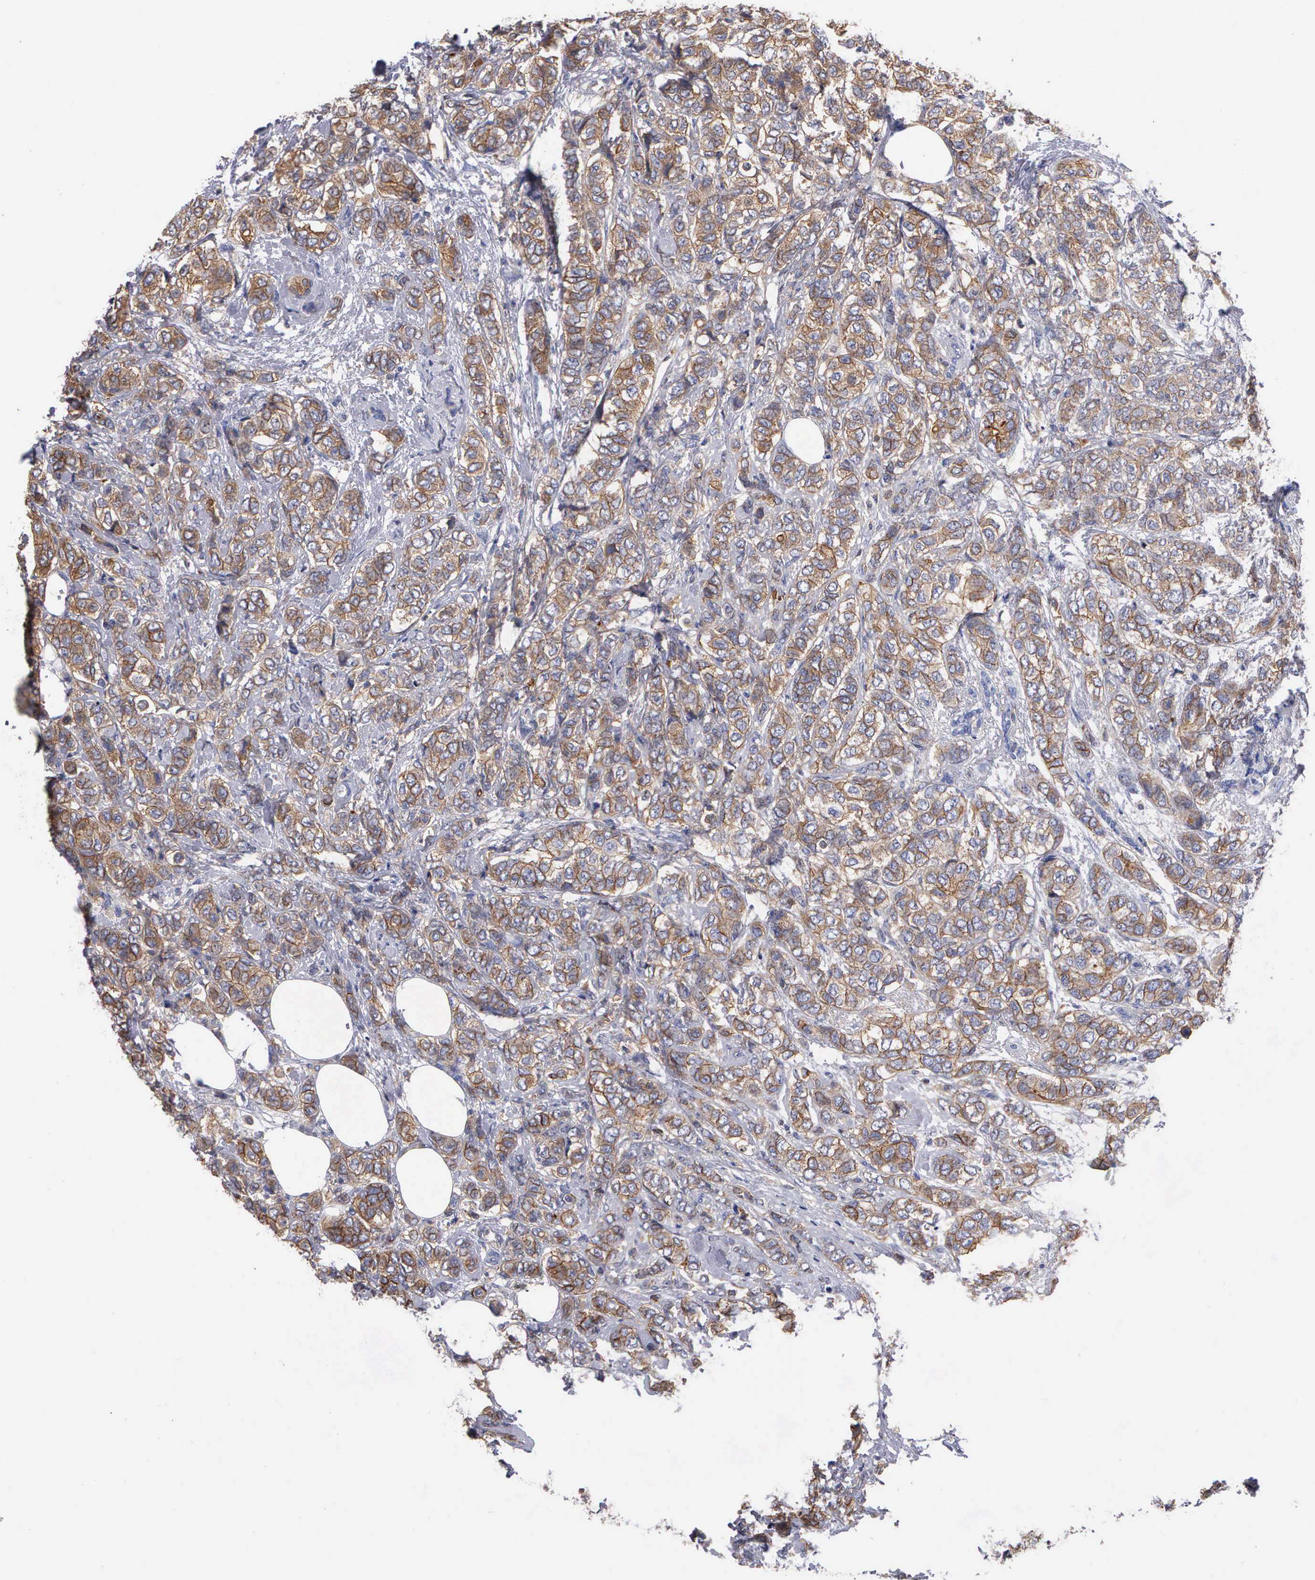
{"staining": {"intensity": "moderate", "quantity": ">75%", "location": "cytoplasmic/membranous"}, "tissue": "breast cancer", "cell_type": "Tumor cells", "image_type": "cancer", "snomed": [{"axis": "morphology", "description": "Lobular carcinoma"}, {"axis": "topography", "description": "Breast"}], "caption": "A histopathology image of human breast lobular carcinoma stained for a protein exhibits moderate cytoplasmic/membranous brown staining in tumor cells.", "gene": "PTGS2", "patient": {"sex": "female", "age": 60}}